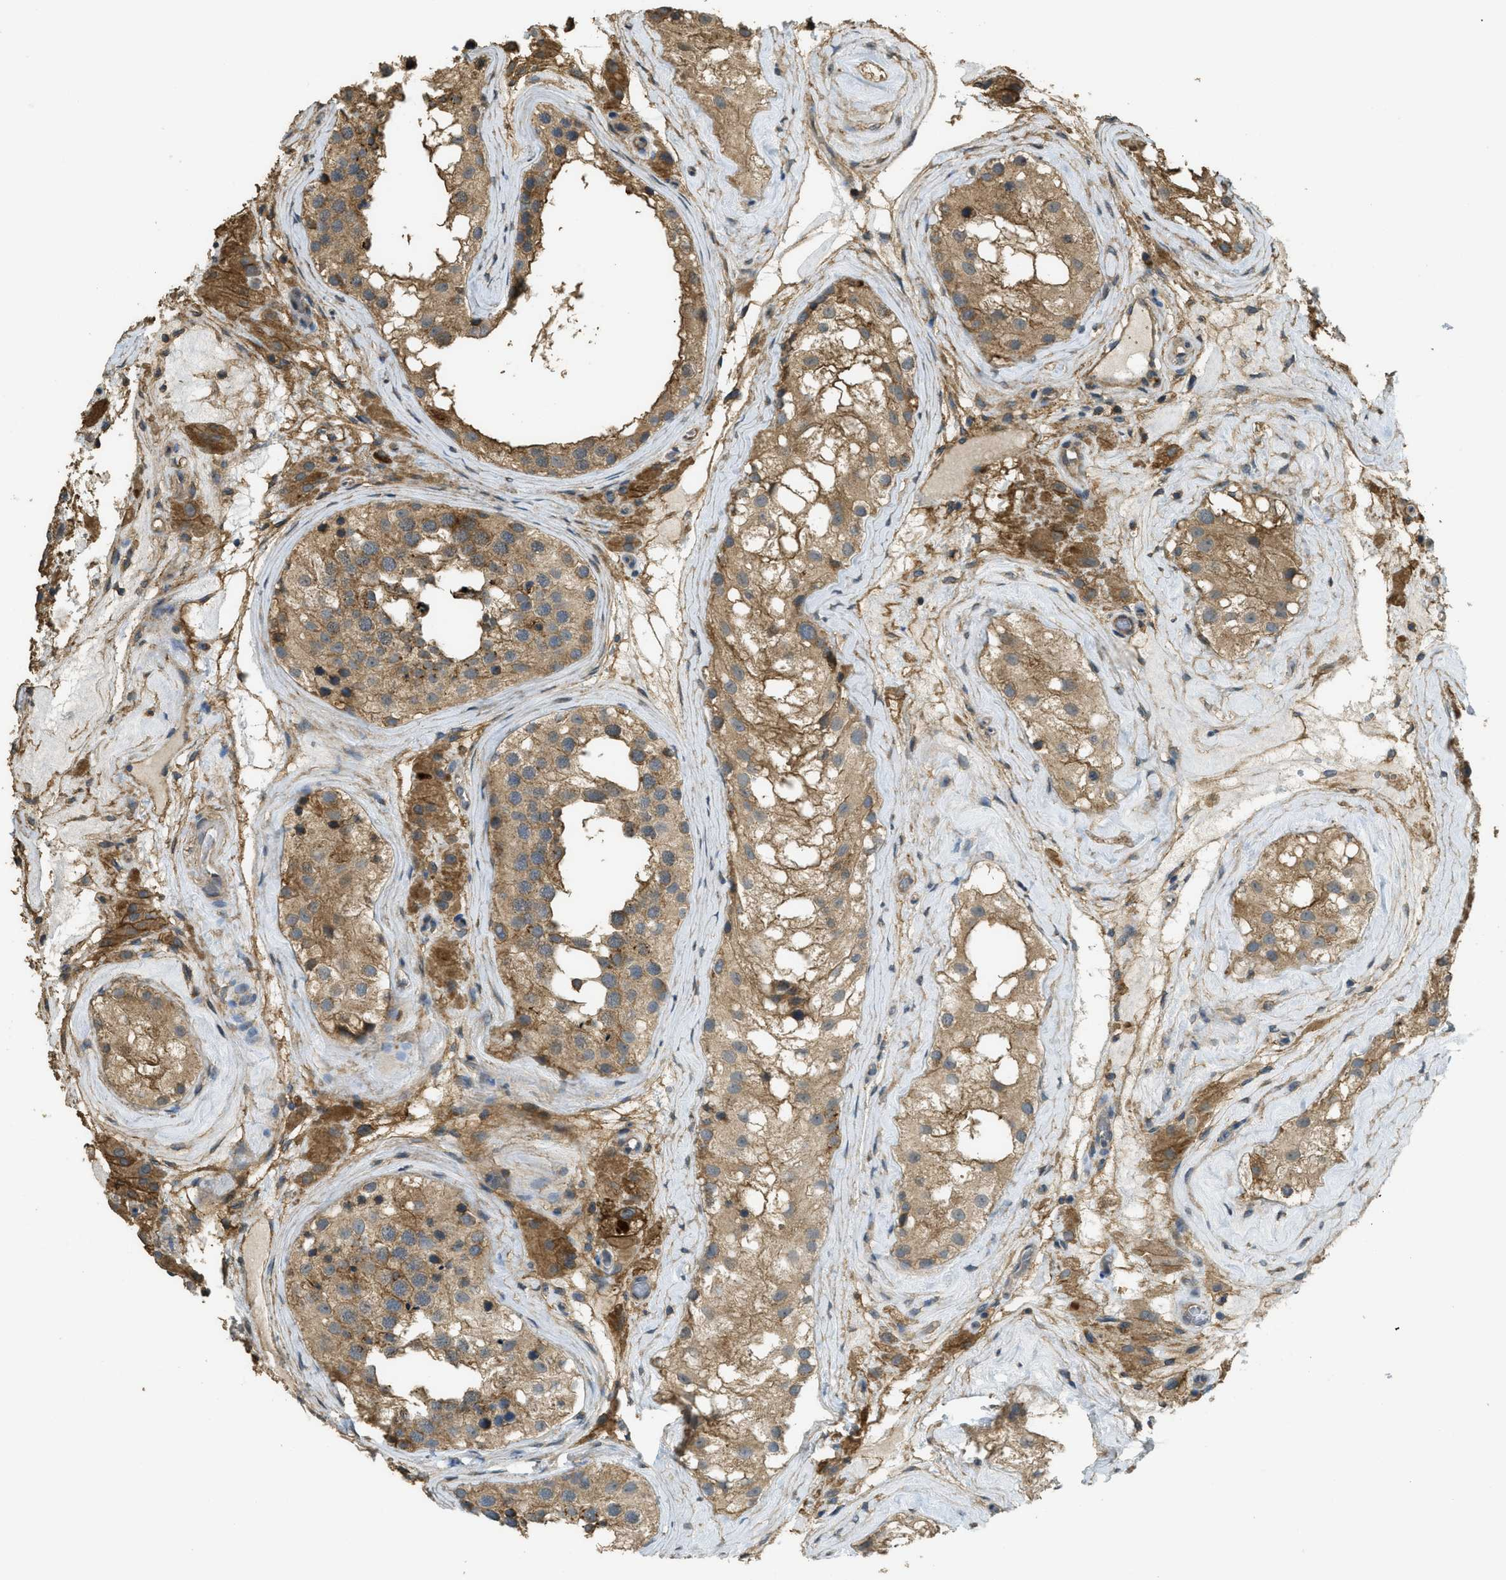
{"staining": {"intensity": "moderate", "quantity": ">75%", "location": "cytoplasmic/membranous"}, "tissue": "testis", "cell_type": "Cells in seminiferous ducts", "image_type": "normal", "snomed": [{"axis": "morphology", "description": "Normal tissue, NOS"}, {"axis": "morphology", "description": "Seminoma, NOS"}, {"axis": "topography", "description": "Testis"}], "caption": "Immunohistochemistry histopathology image of normal testis: testis stained using IHC exhibits medium levels of moderate protein expression localized specifically in the cytoplasmic/membranous of cells in seminiferous ducts, appearing as a cytoplasmic/membranous brown color.", "gene": "CD276", "patient": {"sex": "male", "age": 71}}